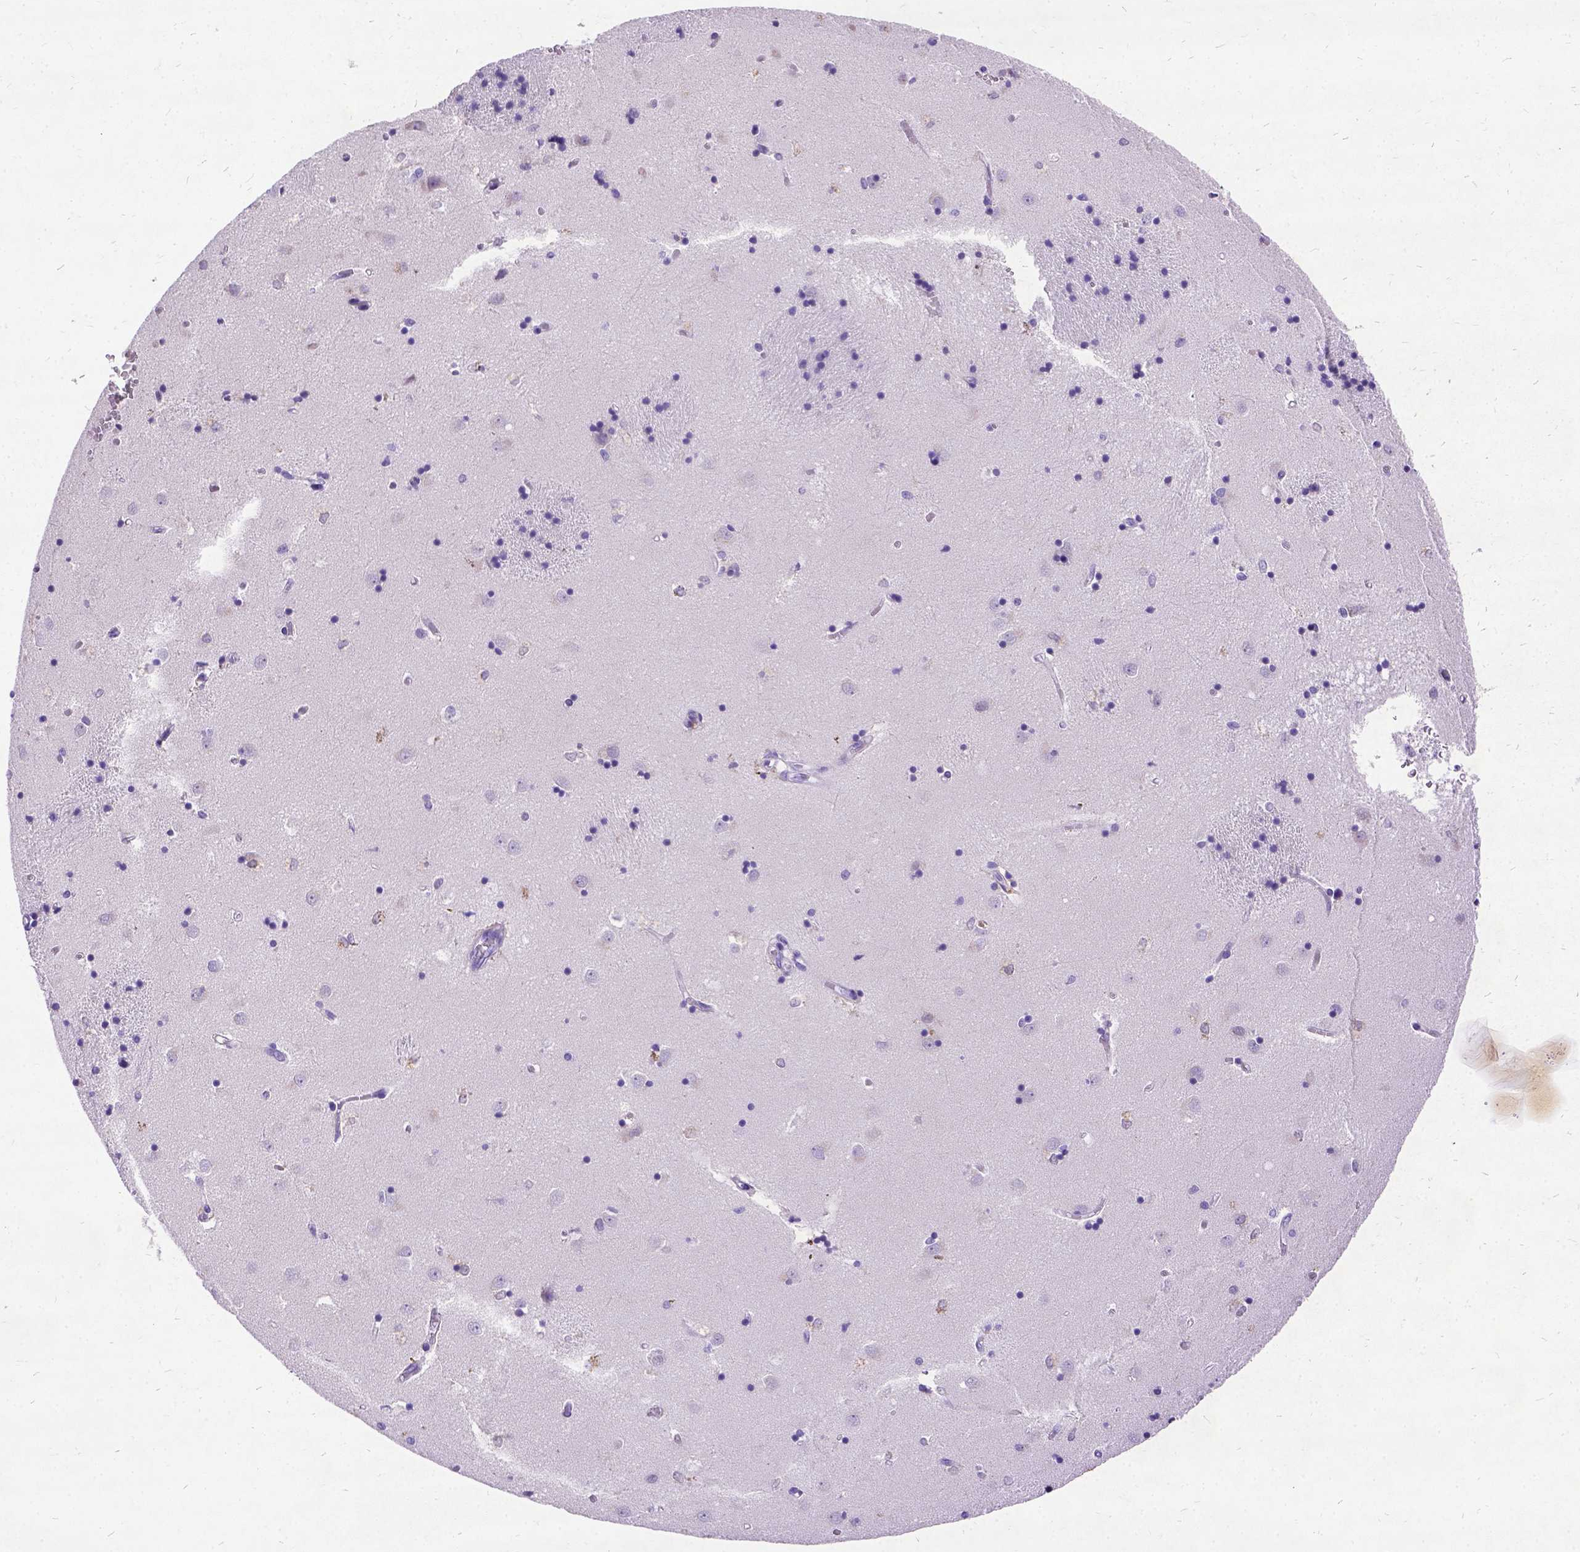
{"staining": {"intensity": "negative", "quantity": "none", "location": "none"}, "tissue": "caudate", "cell_type": "Glial cells", "image_type": "normal", "snomed": [{"axis": "morphology", "description": "Normal tissue, NOS"}, {"axis": "topography", "description": "Lateral ventricle wall"}], "caption": "Protein analysis of normal caudate reveals no significant expression in glial cells.", "gene": "NEUROD4", "patient": {"sex": "male", "age": 54}}